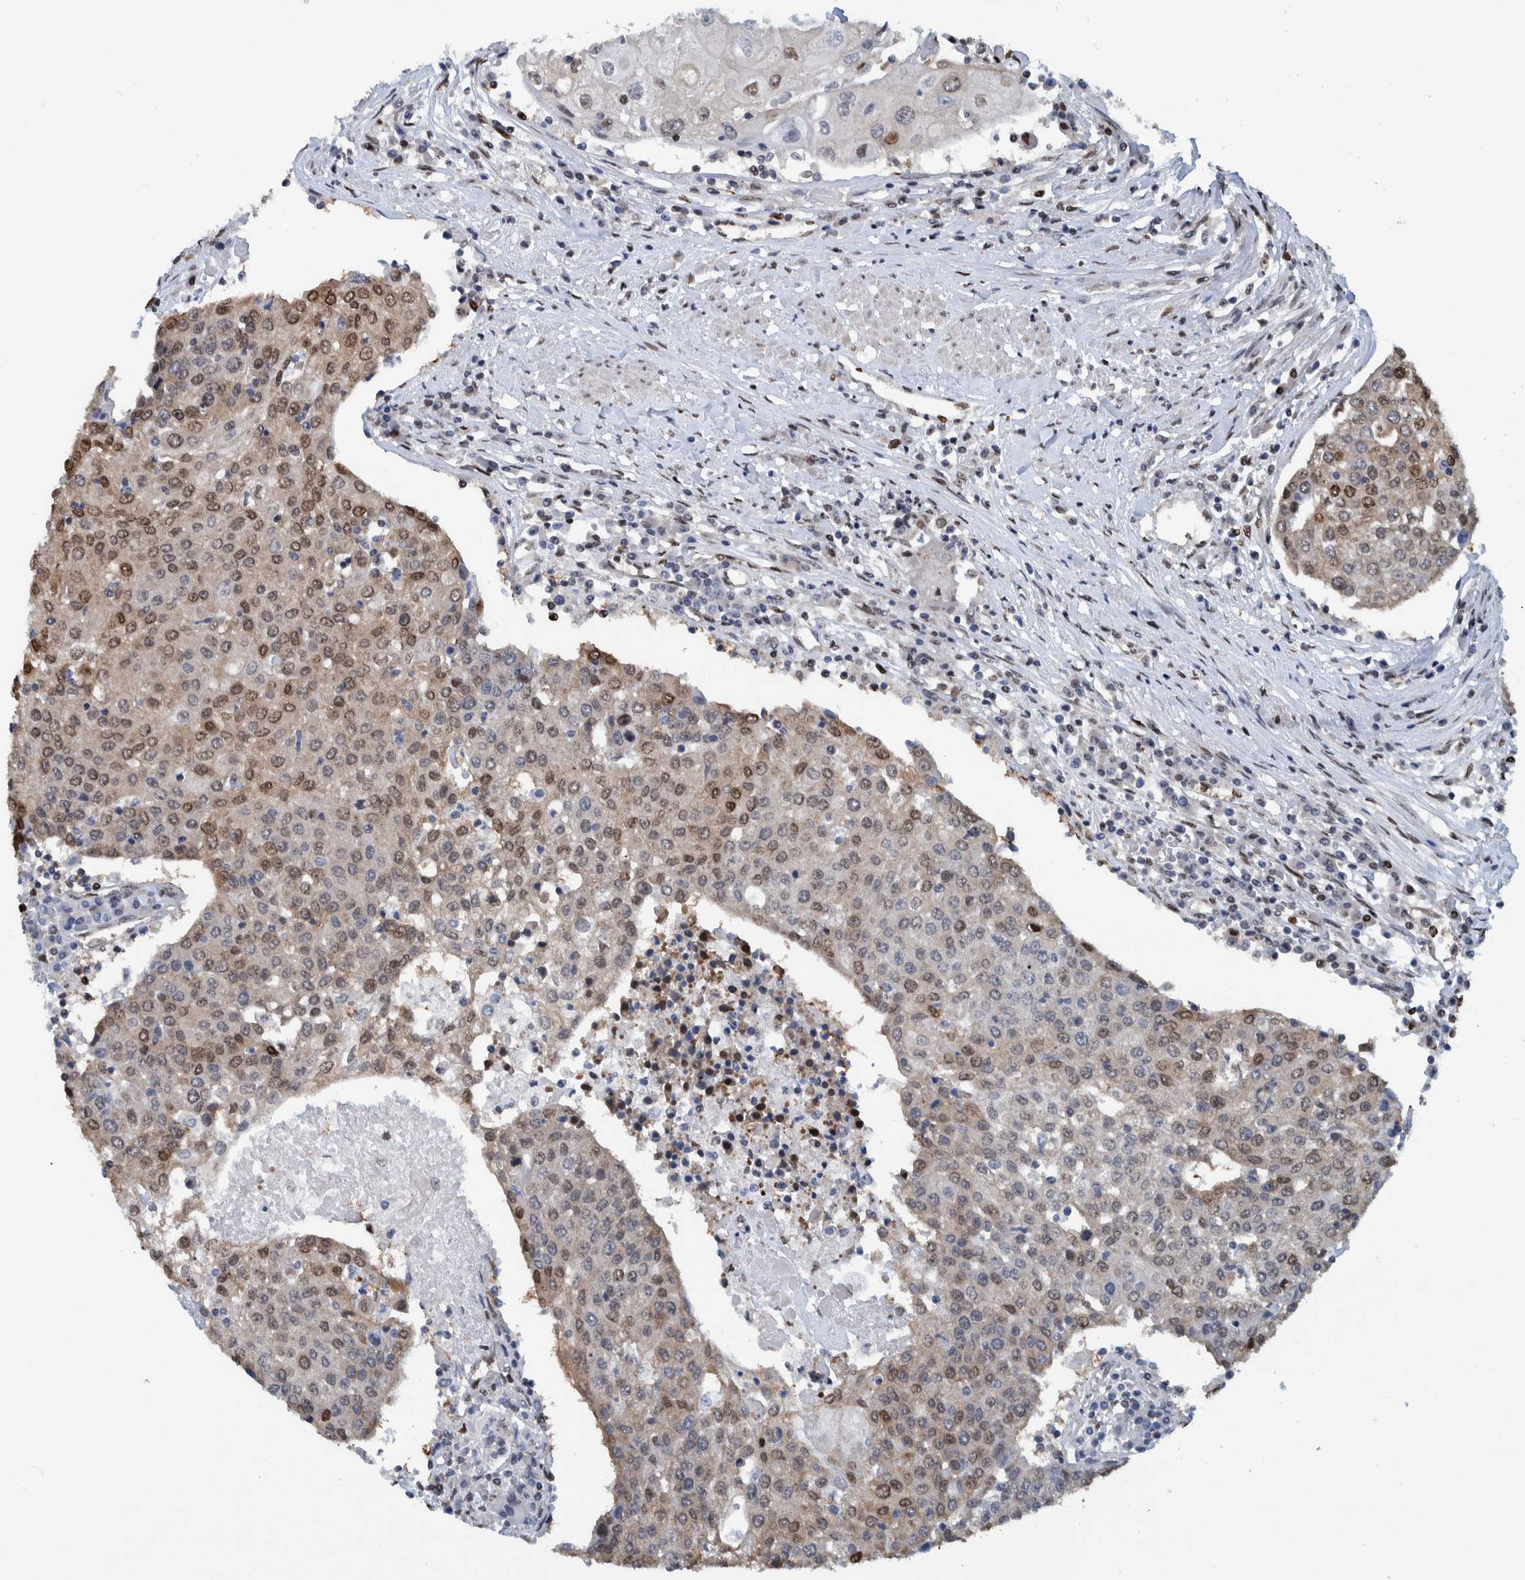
{"staining": {"intensity": "moderate", "quantity": ">75%", "location": "nuclear"}, "tissue": "urothelial cancer", "cell_type": "Tumor cells", "image_type": "cancer", "snomed": [{"axis": "morphology", "description": "Urothelial carcinoma, High grade"}, {"axis": "topography", "description": "Urinary bladder"}], "caption": "About >75% of tumor cells in urothelial cancer demonstrate moderate nuclear protein expression as visualized by brown immunohistochemical staining.", "gene": "HEATR9", "patient": {"sex": "female", "age": 85}}